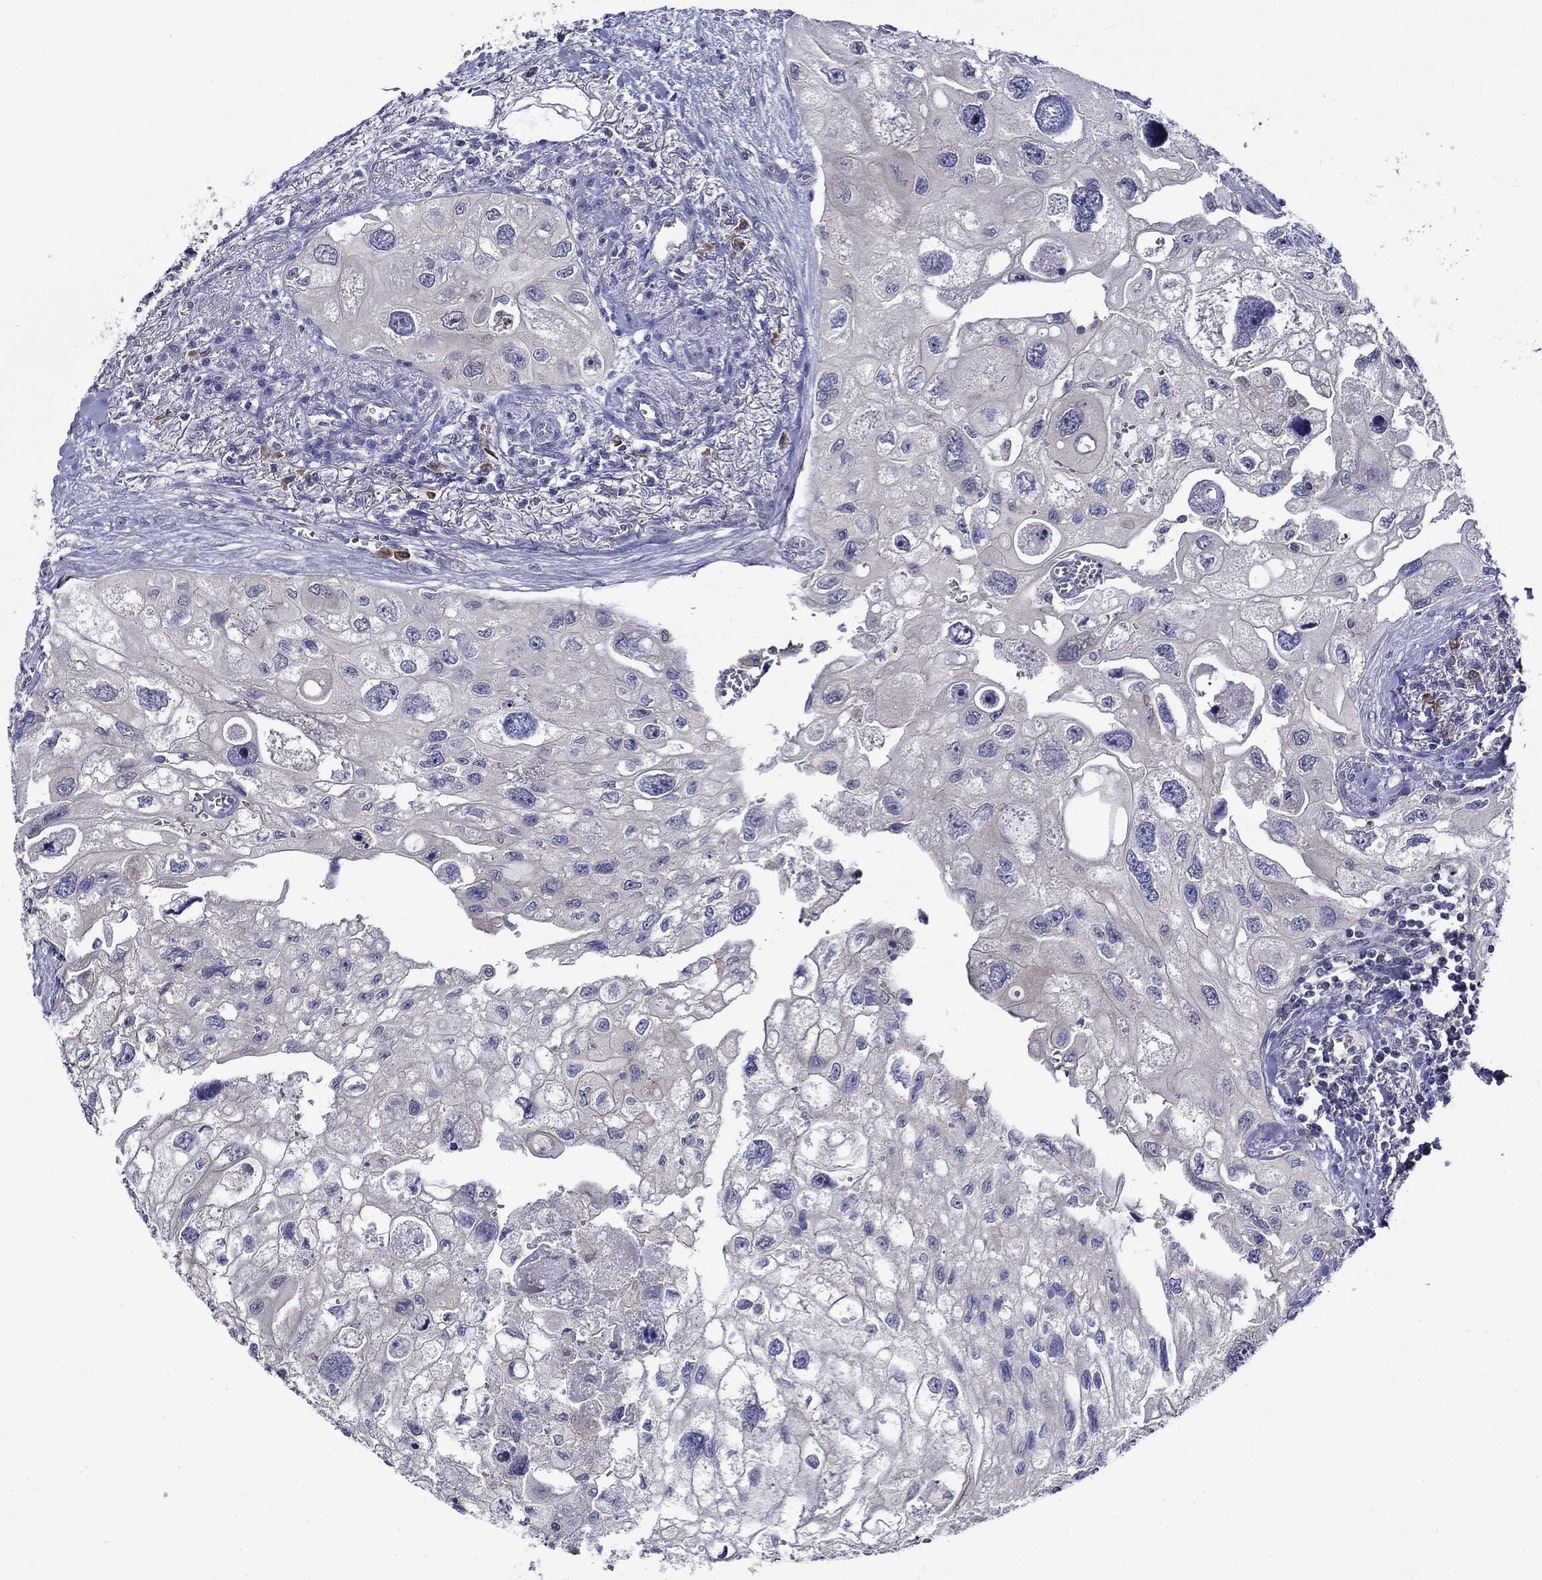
{"staining": {"intensity": "negative", "quantity": "none", "location": "none"}, "tissue": "urothelial cancer", "cell_type": "Tumor cells", "image_type": "cancer", "snomed": [{"axis": "morphology", "description": "Urothelial carcinoma, High grade"}, {"axis": "topography", "description": "Urinary bladder"}], "caption": "Immunohistochemistry (IHC) photomicrograph of high-grade urothelial carcinoma stained for a protein (brown), which shows no staining in tumor cells.", "gene": "POU2F2", "patient": {"sex": "male", "age": 59}}